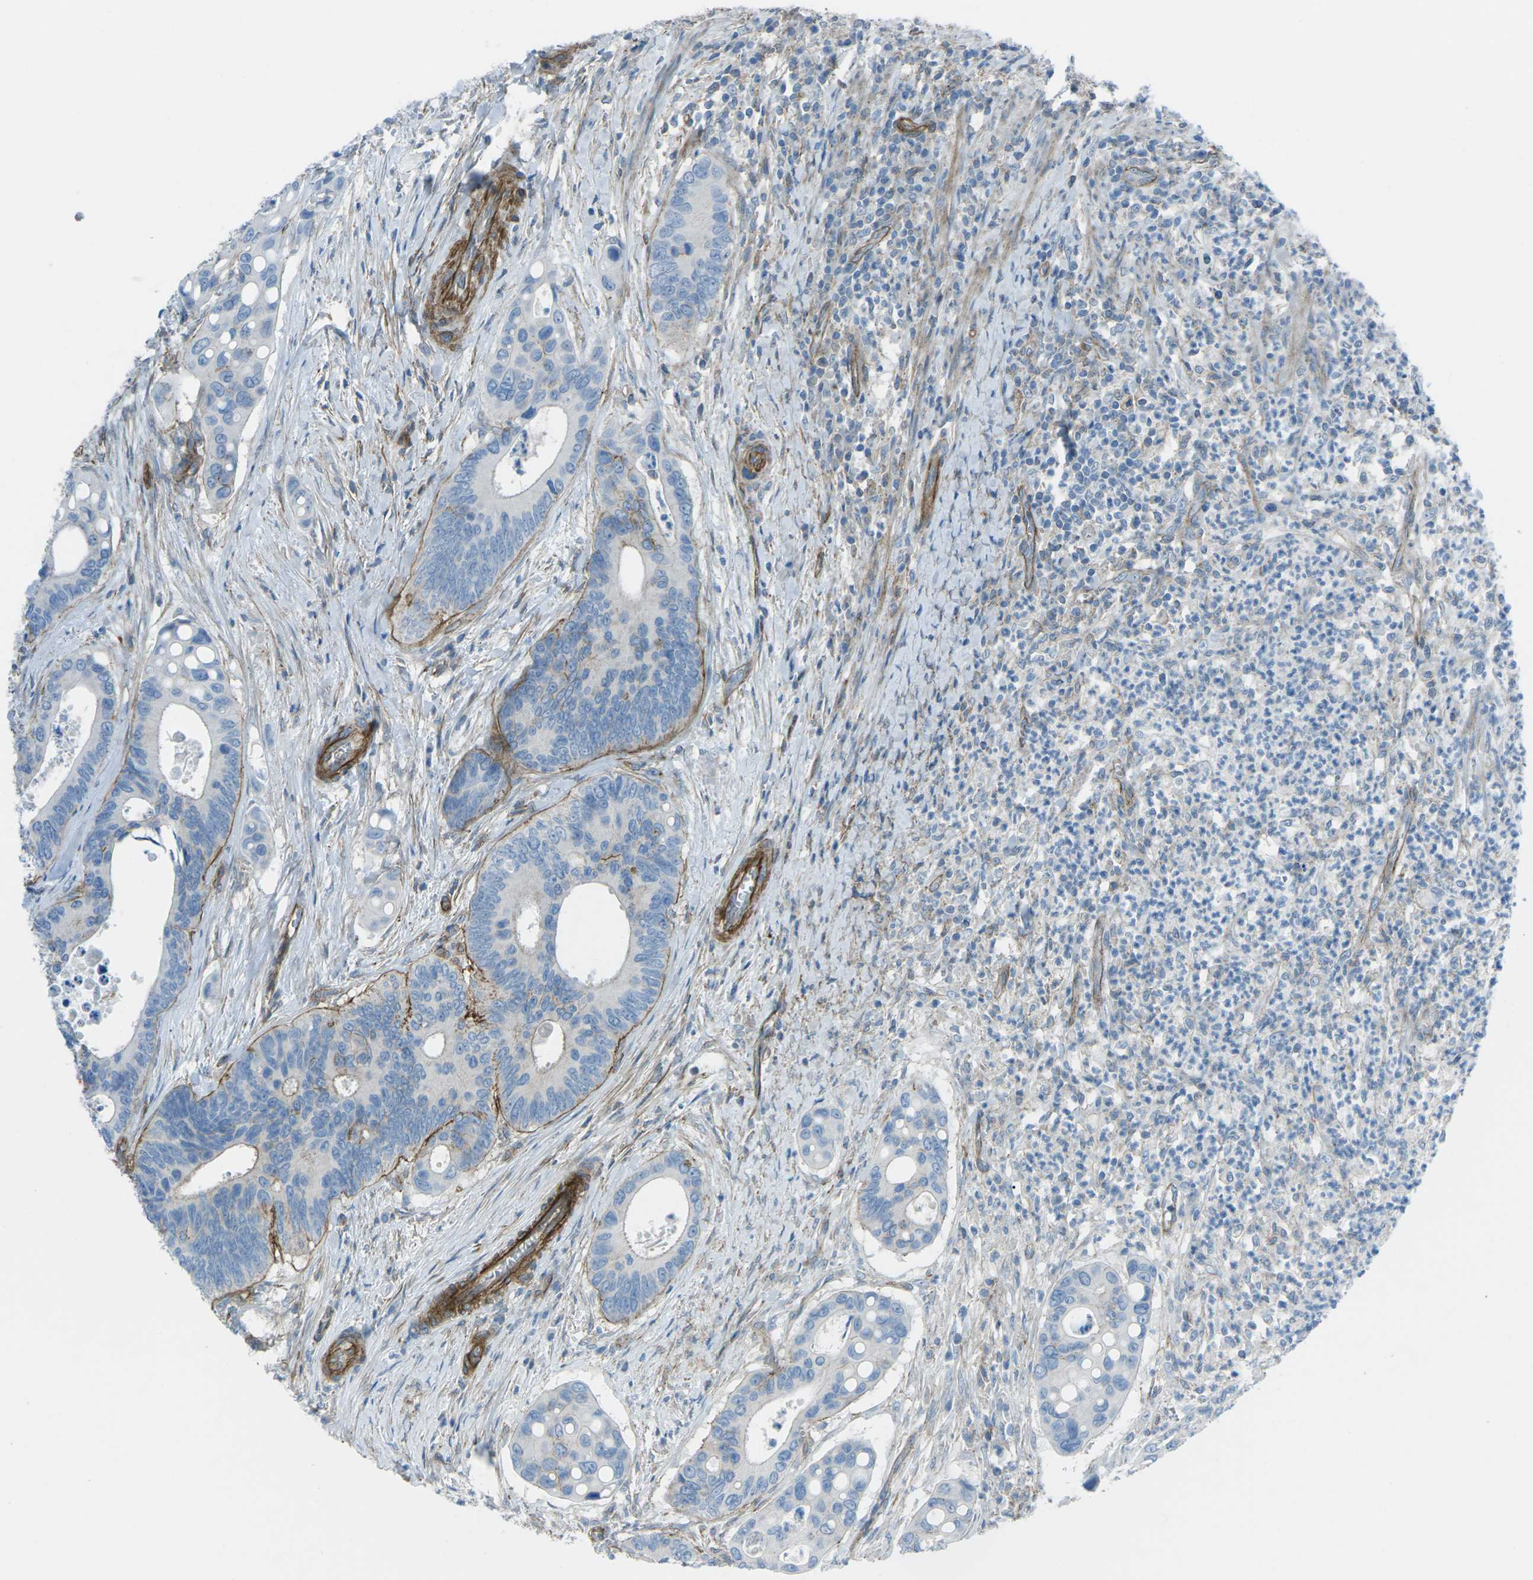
{"staining": {"intensity": "negative", "quantity": "none", "location": "none"}, "tissue": "colorectal cancer", "cell_type": "Tumor cells", "image_type": "cancer", "snomed": [{"axis": "morphology", "description": "Inflammation, NOS"}, {"axis": "morphology", "description": "Adenocarcinoma, NOS"}, {"axis": "topography", "description": "Colon"}], "caption": "Tumor cells are negative for protein expression in human colorectal cancer (adenocarcinoma). (DAB (3,3'-diaminobenzidine) immunohistochemistry visualized using brightfield microscopy, high magnification).", "gene": "UTRN", "patient": {"sex": "male", "age": 72}}